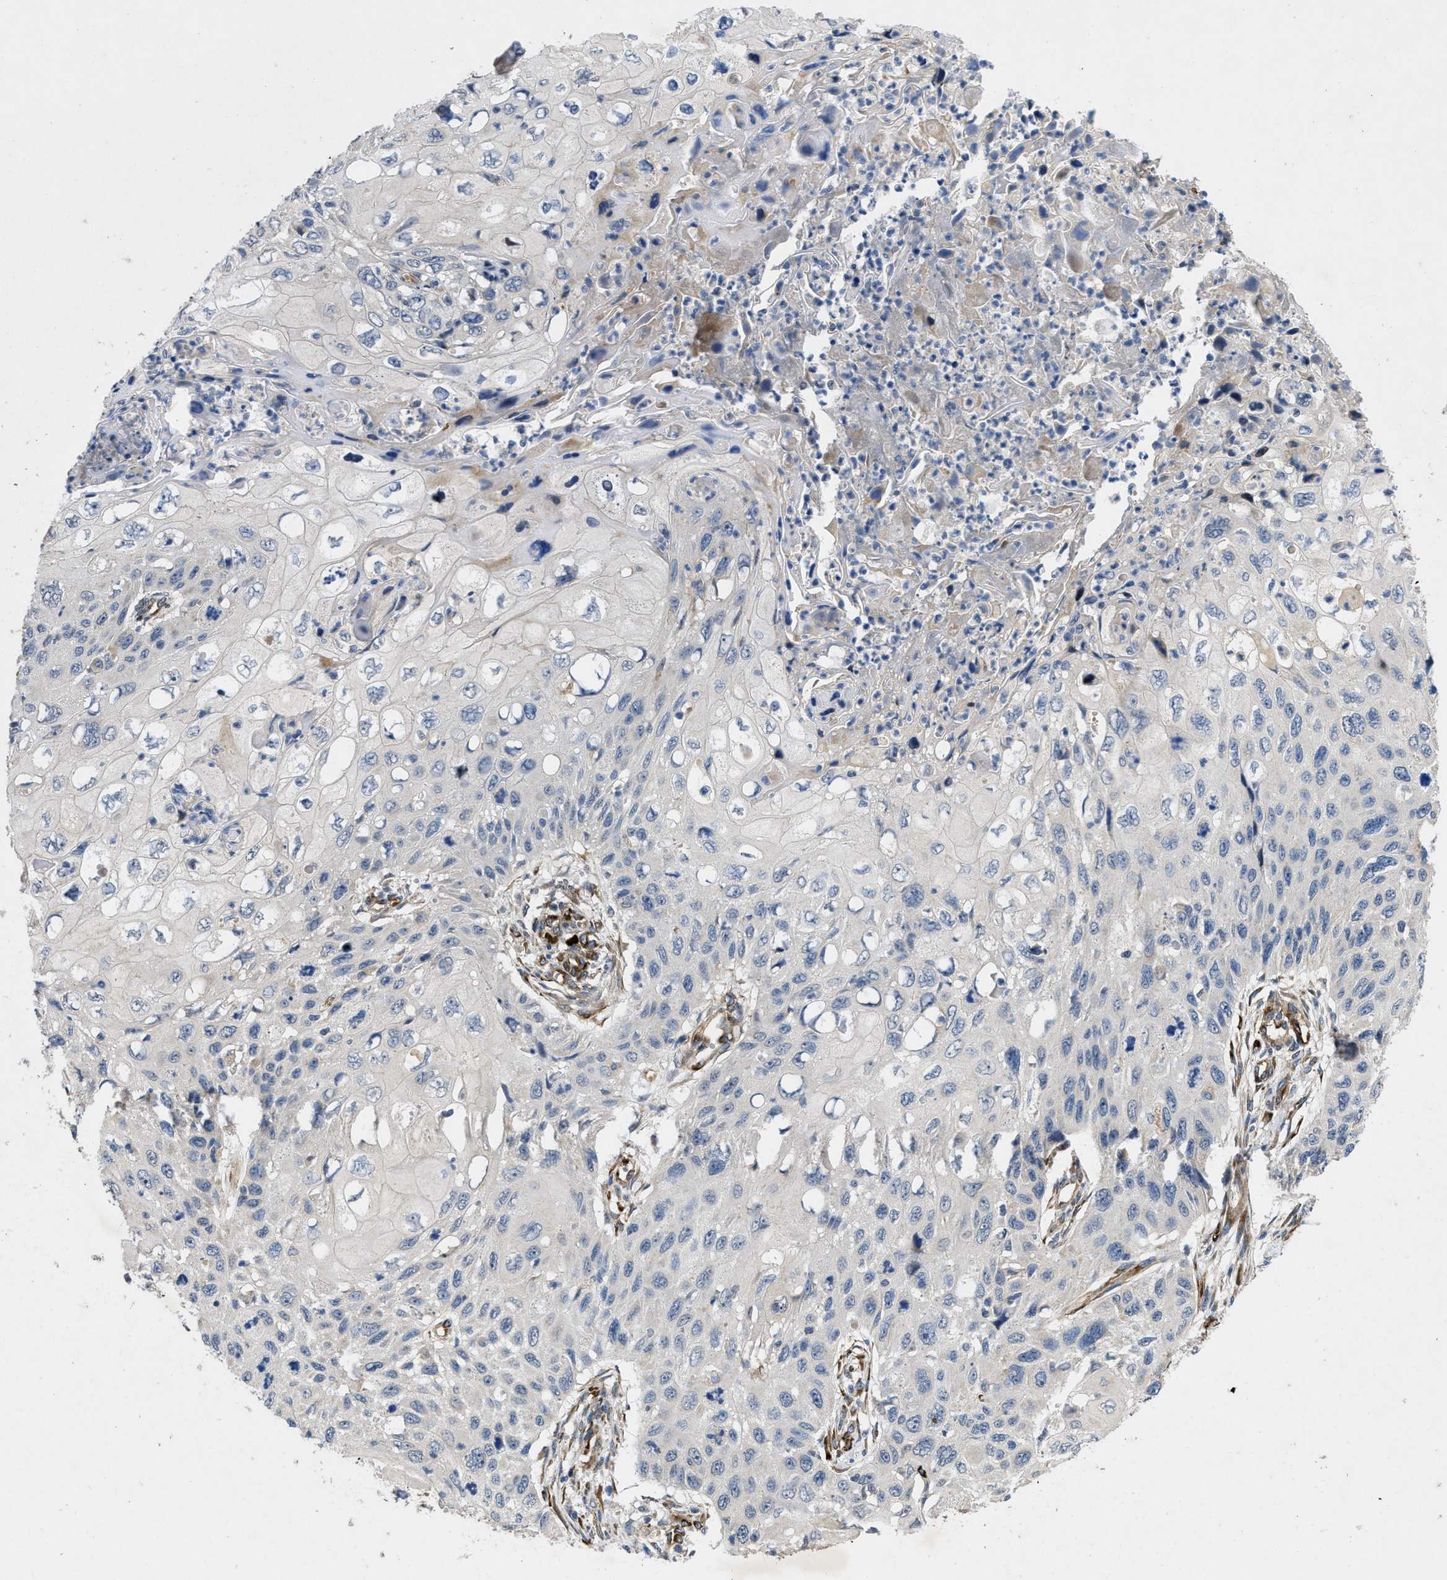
{"staining": {"intensity": "negative", "quantity": "none", "location": "none"}, "tissue": "cervical cancer", "cell_type": "Tumor cells", "image_type": "cancer", "snomed": [{"axis": "morphology", "description": "Squamous cell carcinoma, NOS"}, {"axis": "topography", "description": "Cervix"}], "caption": "This is an immunohistochemistry micrograph of human cervical cancer. There is no positivity in tumor cells.", "gene": "HSPA12B", "patient": {"sex": "female", "age": 70}}